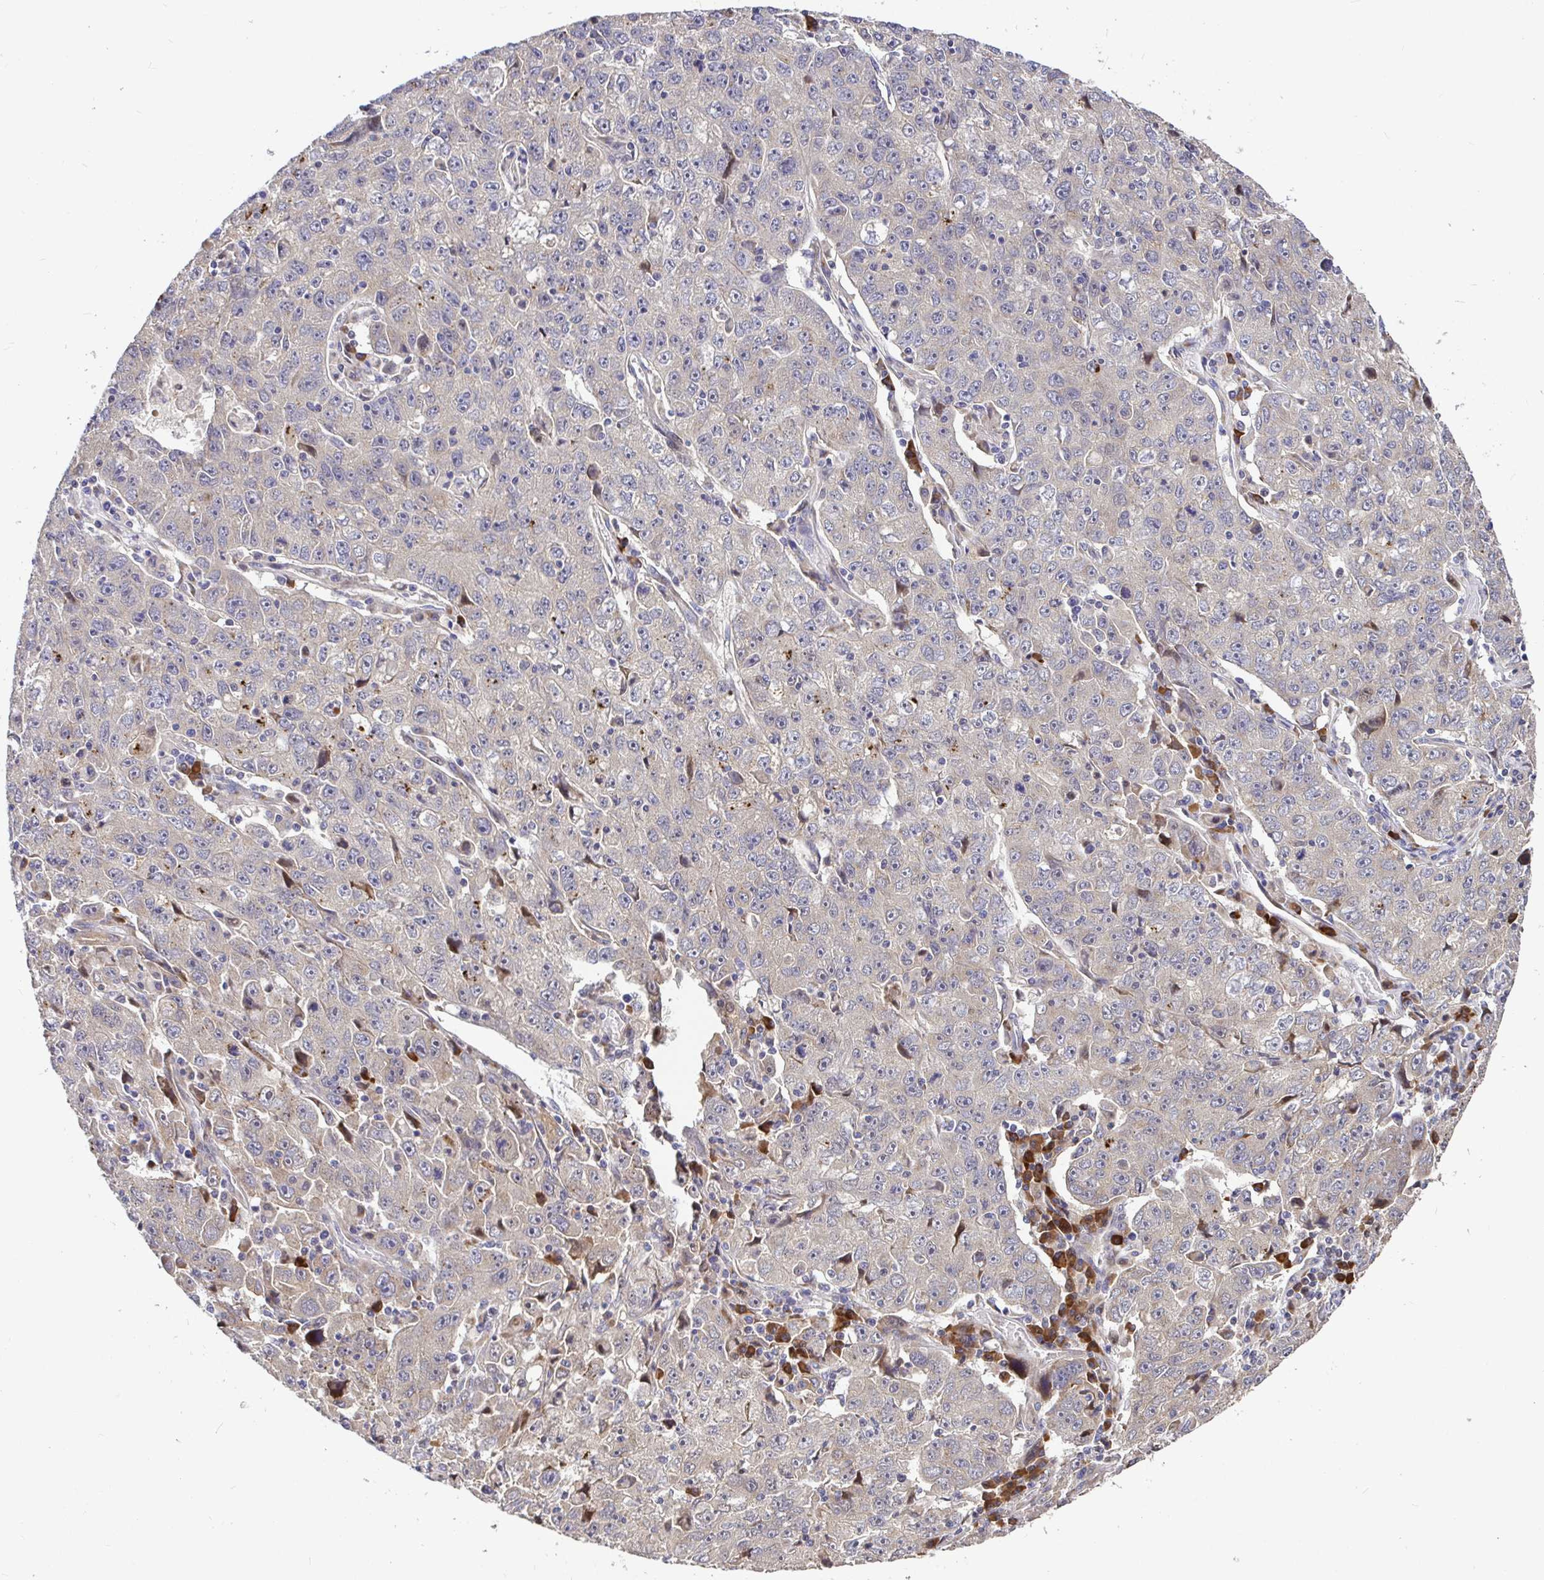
{"staining": {"intensity": "negative", "quantity": "none", "location": "none"}, "tissue": "lung cancer", "cell_type": "Tumor cells", "image_type": "cancer", "snomed": [{"axis": "morphology", "description": "Normal morphology"}, {"axis": "morphology", "description": "Adenocarcinoma, NOS"}, {"axis": "topography", "description": "Lymph node"}, {"axis": "topography", "description": "Lung"}], "caption": "This photomicrograph is of lung adenocarcinoma stained with immunohistochemistry to label a protein in brown with the nuclei are counter-stained blue. There is no expression in tumor cells.", "gene": "ELP1", "patient": {"sex": "female", "age": 57}}